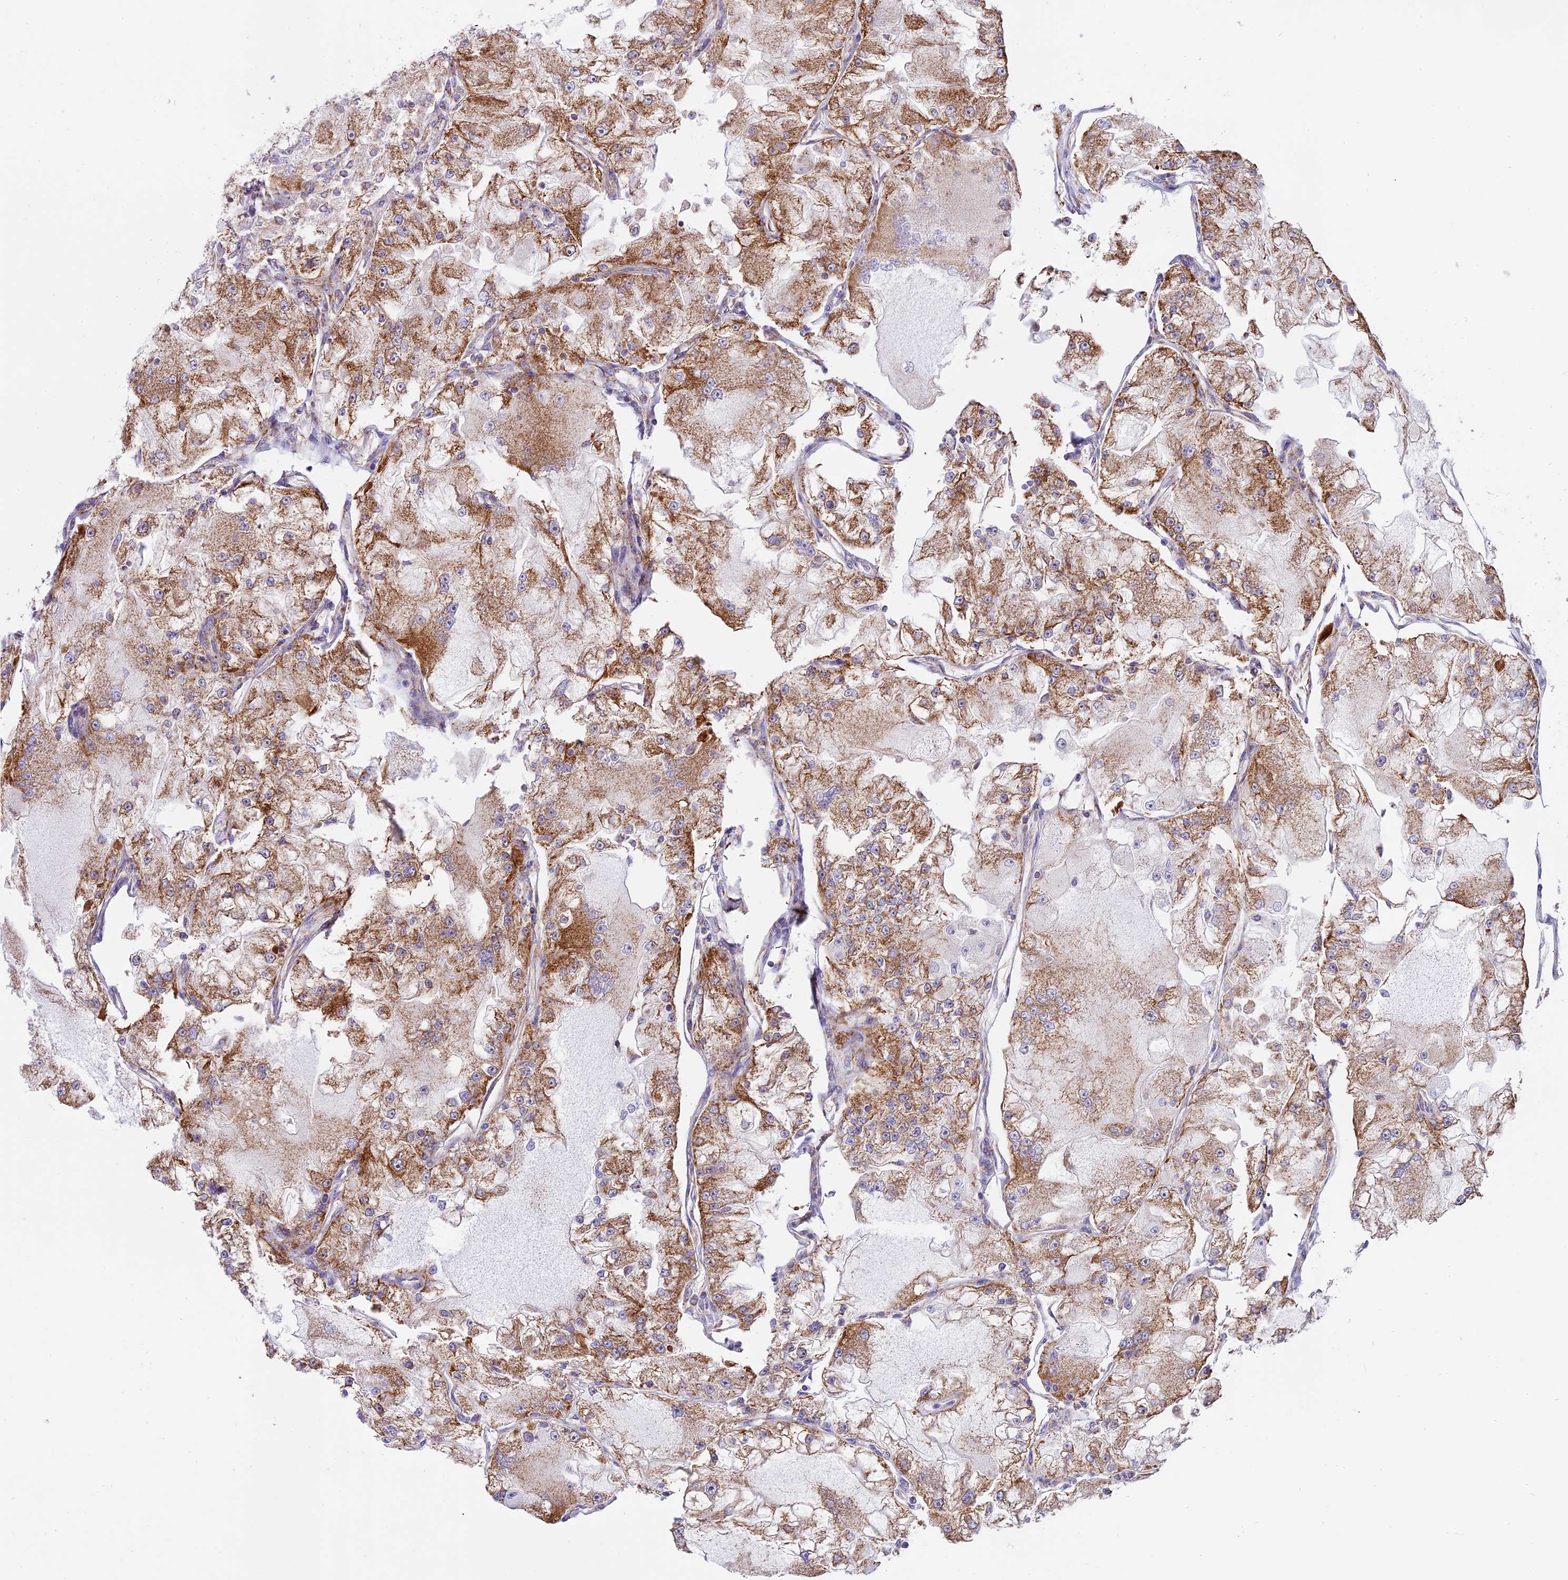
{"staining": {"intensity": "moderate", "quantity": ">75%", "location": "cytoplasmic/membranous"}, "tissue": "renal cancer", "cell_type": "Tumor cells", "image_type": "cancer", "snomed": [{"axis": "morphology", "description": "Adenocarcinoma, NOS"}, {"axis": "topography", "description": "Kidney"}], "caption": "This image displays immunohistochemistry (IHC) staining of human renal cancer (adenocarcinoma), with medium moderate cytoplasmic/membranous expression in approximately >75% of tumor cells.", "gene": "MRPS34", "patient": {"sex": "female", "age": 72}}